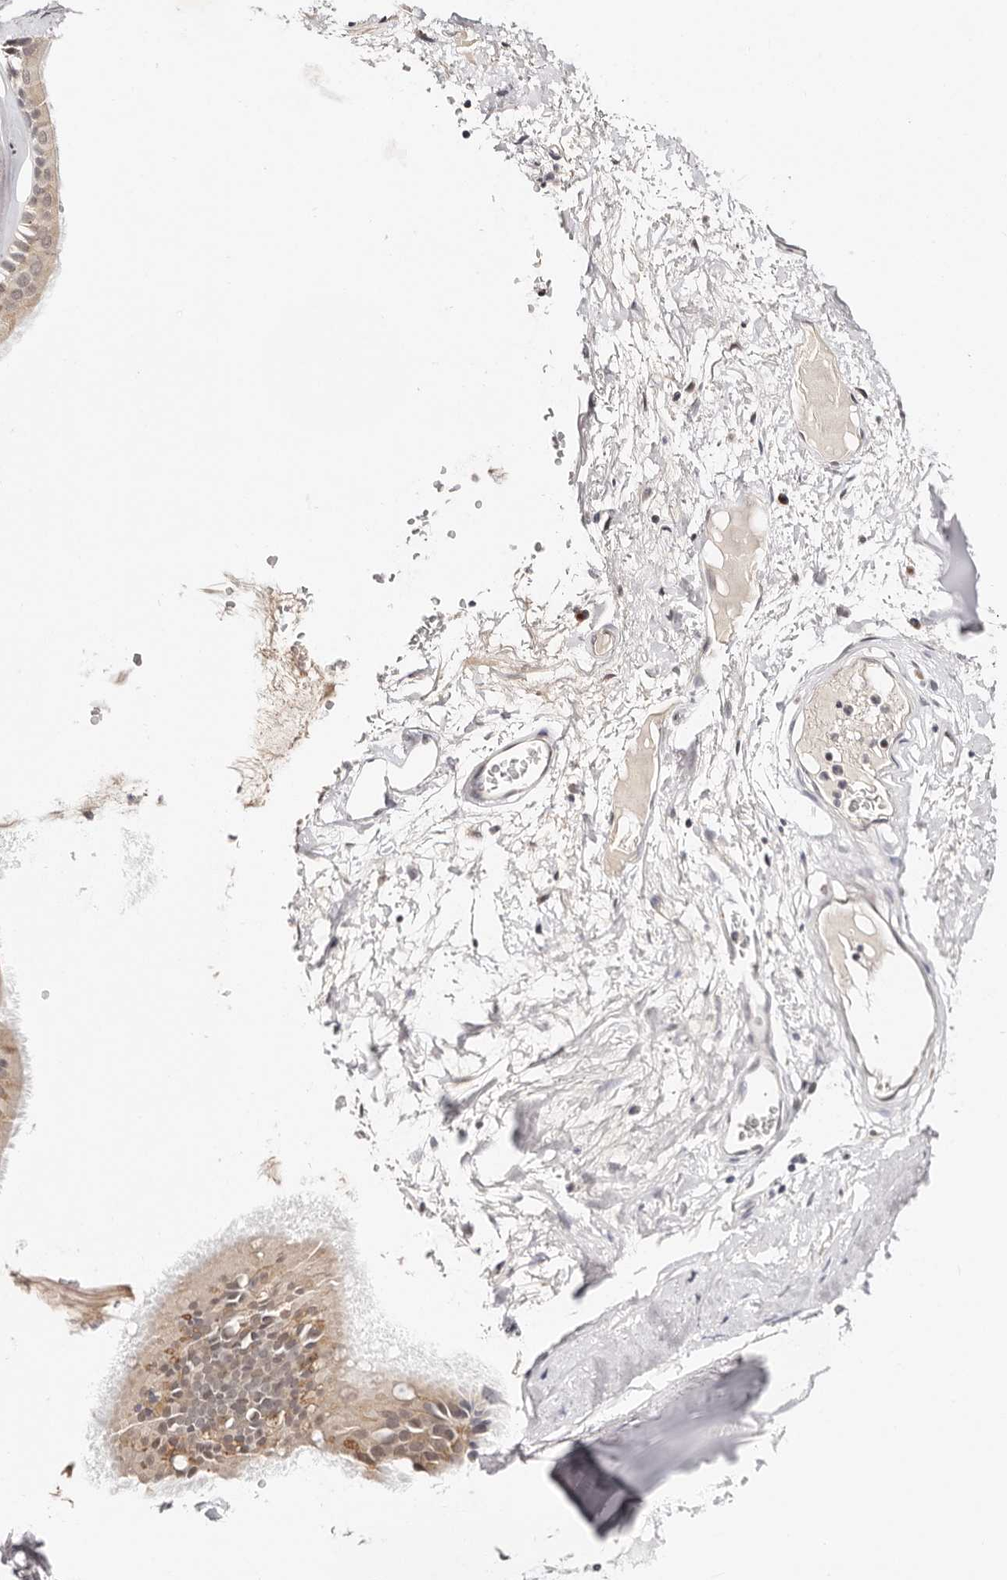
{"staining": {"intensity": "negative", "quantity": "none", "location": "none"}, "tissue": "adipose tissue", "cell_type": "Adipocytes", "image_type": "normal", "snomed": [{"axis": "morphology", "description": "Normal tissue, NOS"}, {"axis": "topography", "description": "Cartilage tissue"}], "caption": "Immunohistochemistry (IHC) micrograph of unremarkable adipose tissue stained for a protein (brown), which displays no staining in adipocytes.", "gene": "VIPAS39", "patient": {"sex": "female", "age": 63}}